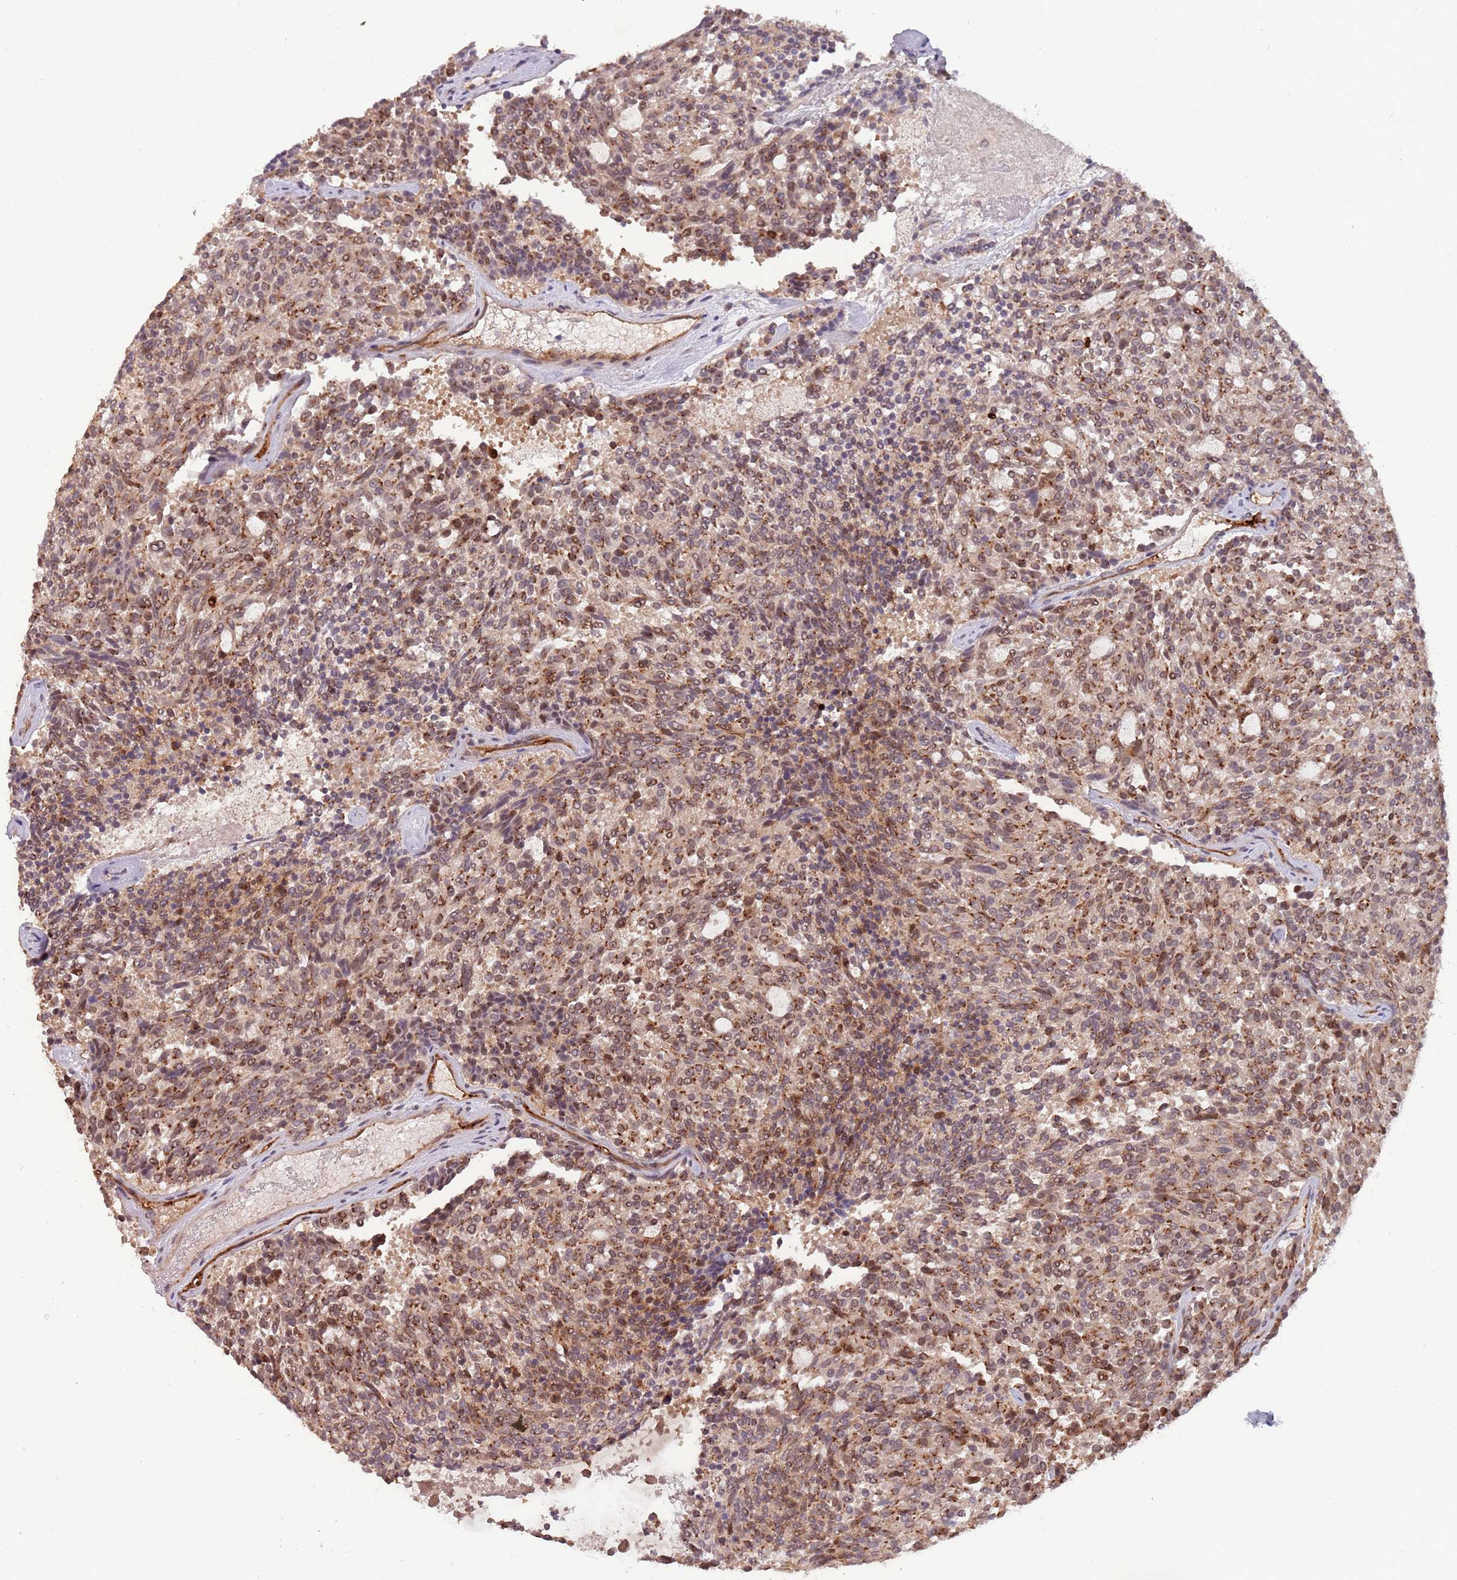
{"staining": {"intensity": "moderate", "quantity": ">75%", "location": "cytoplasmic/membranous,nuclear"}, "tissue": "carcinoid", "cell_type": "Tumor cells", "image_type": "cancer", "snomed": [{"axis": "morphology", "description": "Carcinoid, malignant, NOS"}, {"axis": "topography", "description": "Pancreas"}], "caption": "Carcinoid stained with a protein marker shows moderate staining in tumor cells.", "gene": "ZBTB5", "patient": {"sex": "female", "age": 54}}